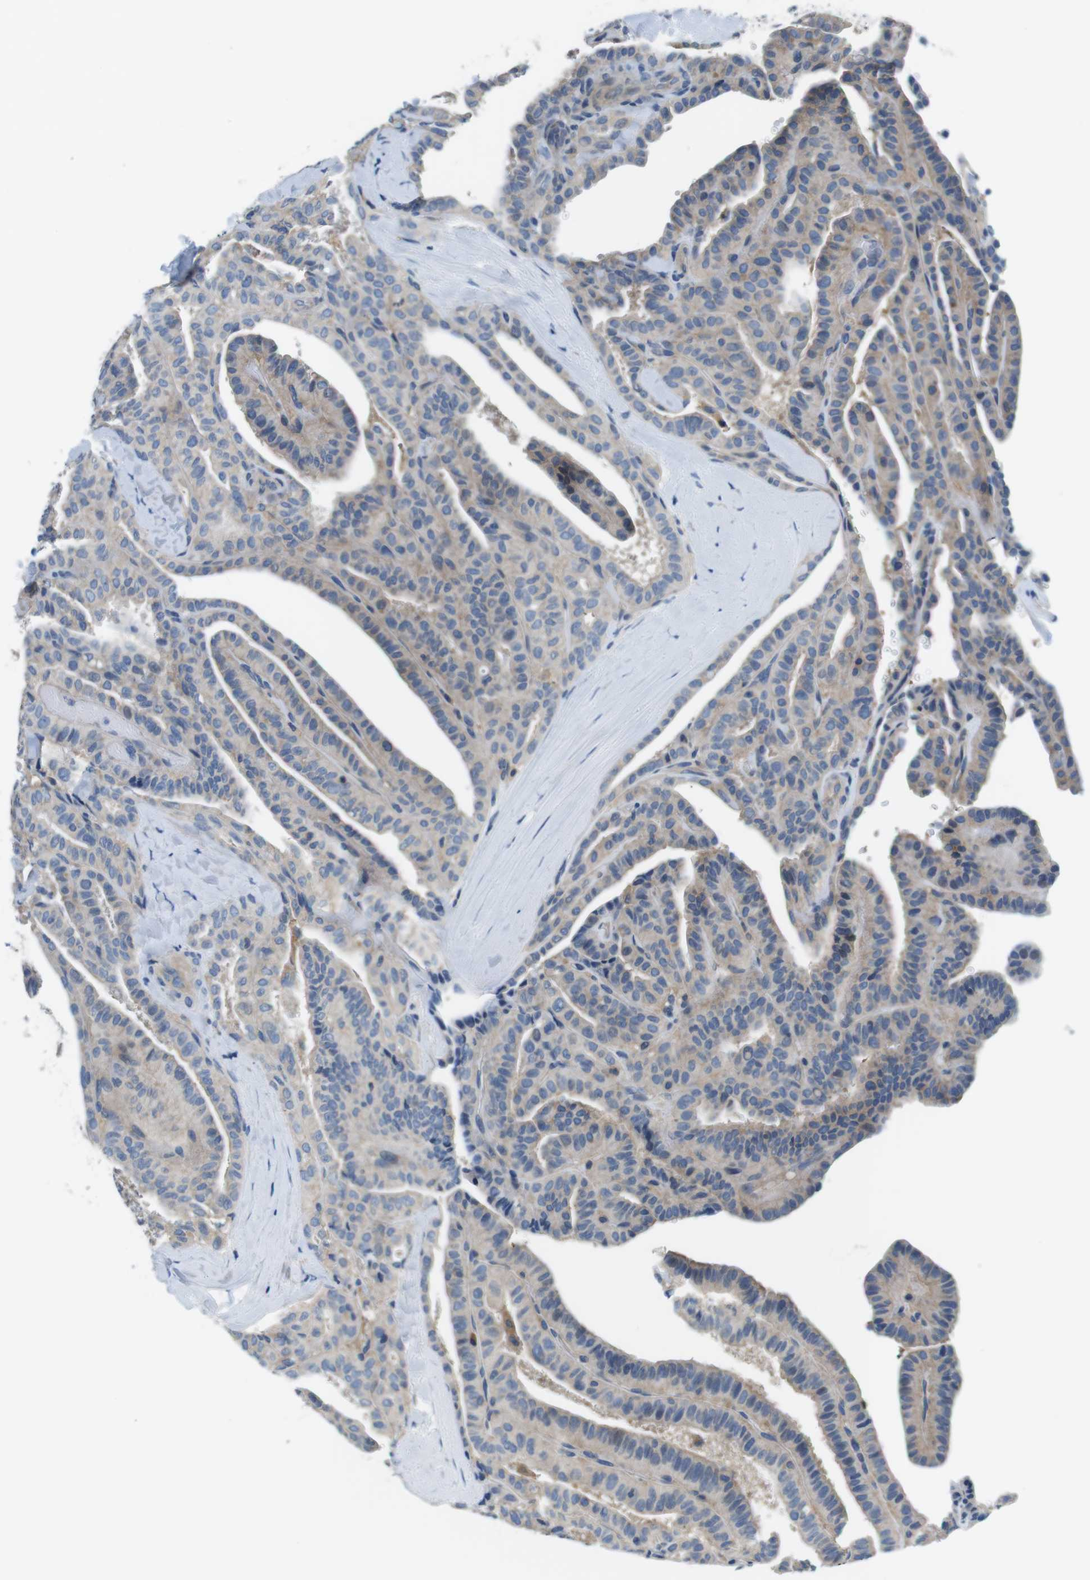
{"staining": {"intensity": "weak", "quantity": "25%-75%", "location": "cytoplasmic/membranous"}, "tissue": "thyroid cancer", "cell_type": "Tumor cells", "image_type": "cancer", "snomed": [{"axis": "morphology", "description": "Papillary adenocarcinoma, NOS"}, {"axis": "topography", "description": "Thyroid gland"}], "caption": "Human thyroid cancer stained with a brown dye displays weak cytoplasmic/membranous positive staining in approximately 25%-75% of tumor cells.", "gene": "DENND4C", "patient": {"sex": "male", "age": 77}}